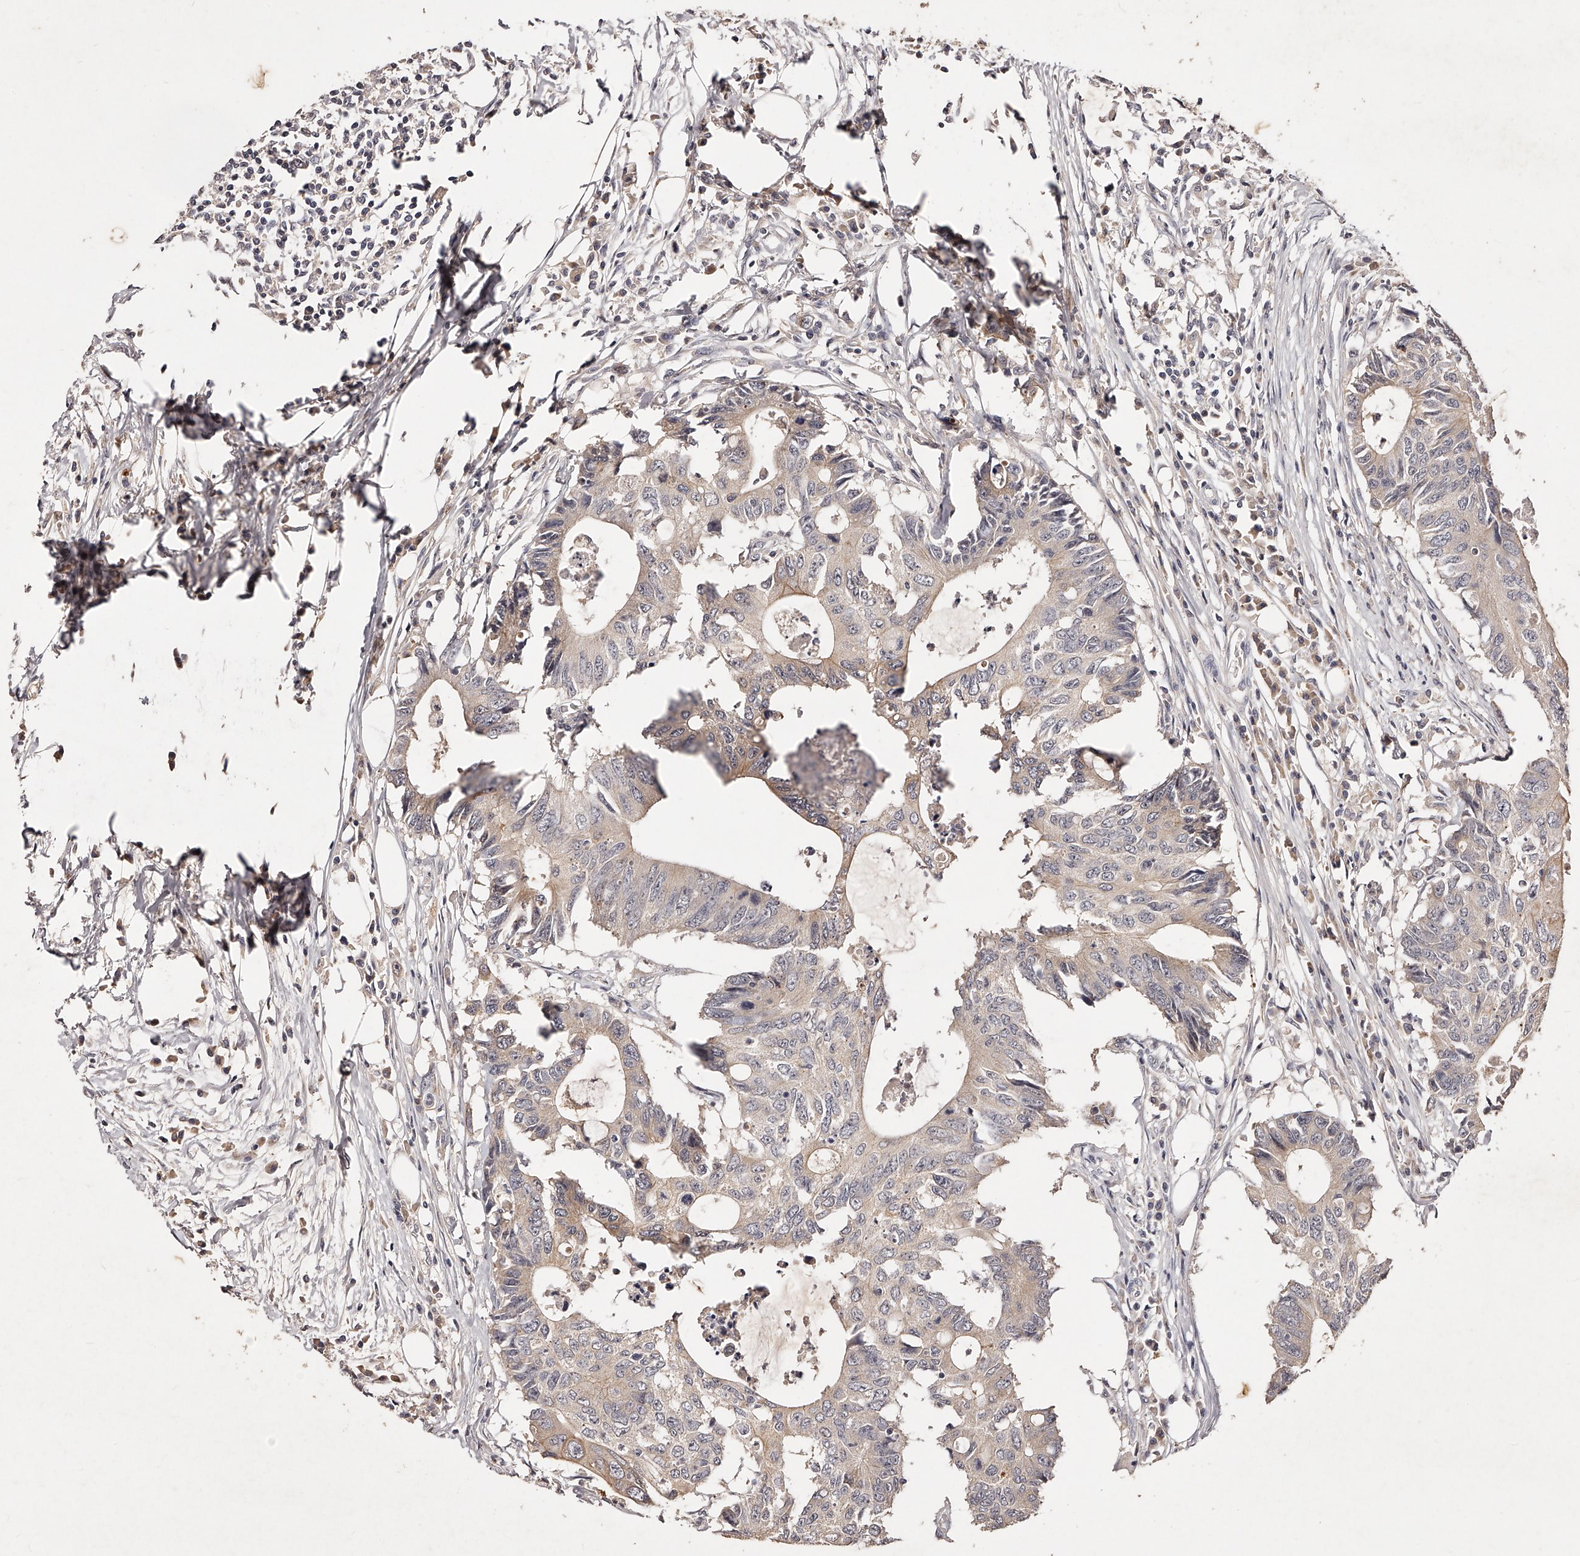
{"staining": {"intensity": "weak", "quantity": "<25%", "location": "cytoplasmic/membranous"}, "tissue": "colorectal cancer", "cell_type": "Tumor cells", "image_type": "cancer", "snomed": [{"axis": "morphology", "description": "Adenocarcinoma, NOS"}, {"axis": "topography", "description": "Colon"}], "caption": "Tumor cells are negative for protein expression in human colorectal adenocarcinoma.", "gene": "PHACTR1", "patient": {"sex": "male", "age": 71}}